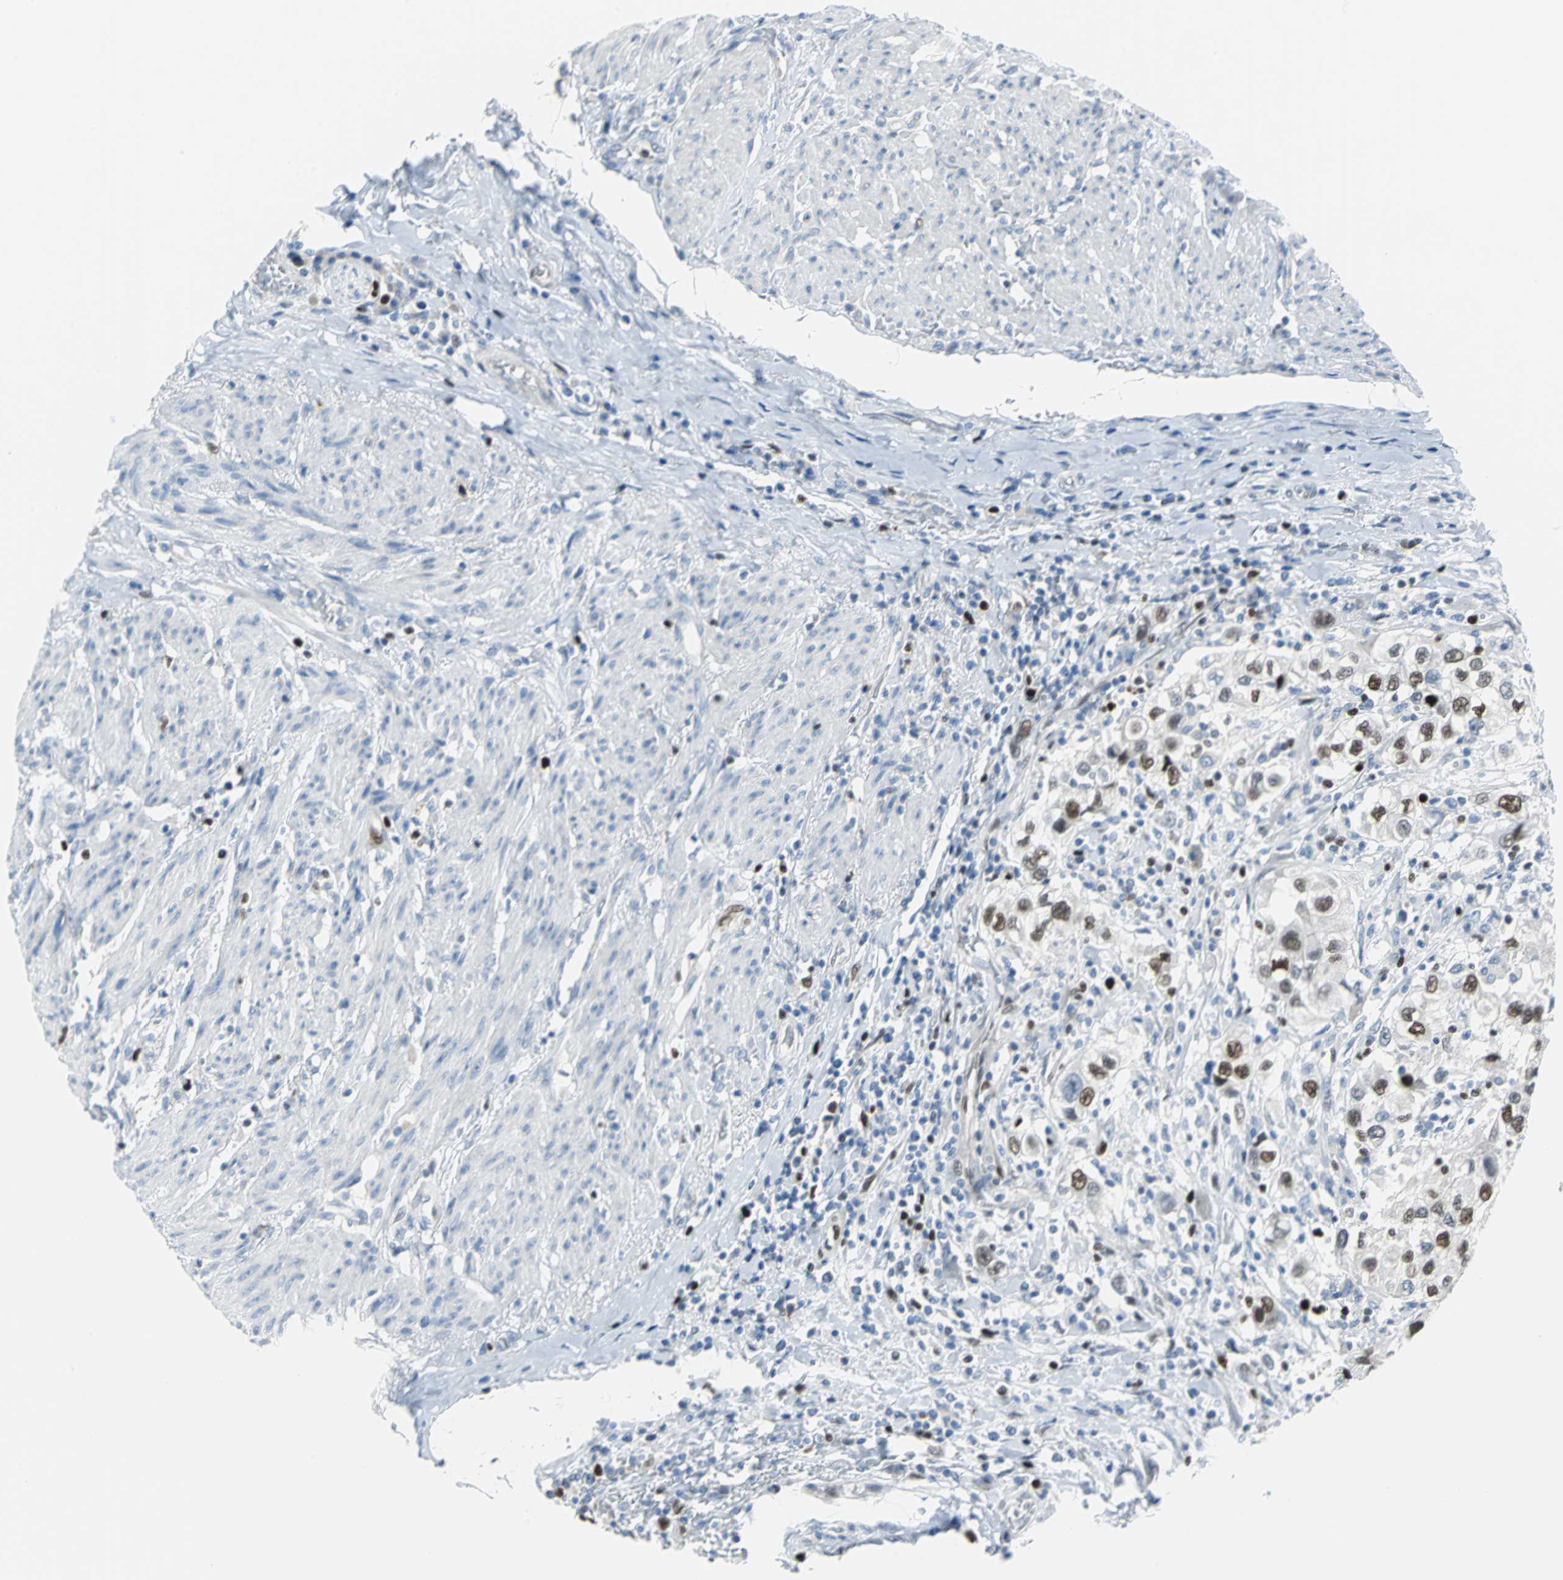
{"staining": {"intensity": "strong", "quantity": "25%-75%", "location": "nuclear"}, "tissue": "urothelial cancer", "cell_type": "Tumor cells", "image_type": "cancer", "snomed": [{"axis": "morphology", "description": "Urothelial carcinoma, High grade"}, {"axis": "topography", "description": "Urinary bladder"}], "caption": "Human urothelial carcinoma (high-grade) stained with a protein marker demonstrates strong staining in tumor cells.", "gene": "MCM4", "patient": {"sex": "female", "age": 80}}